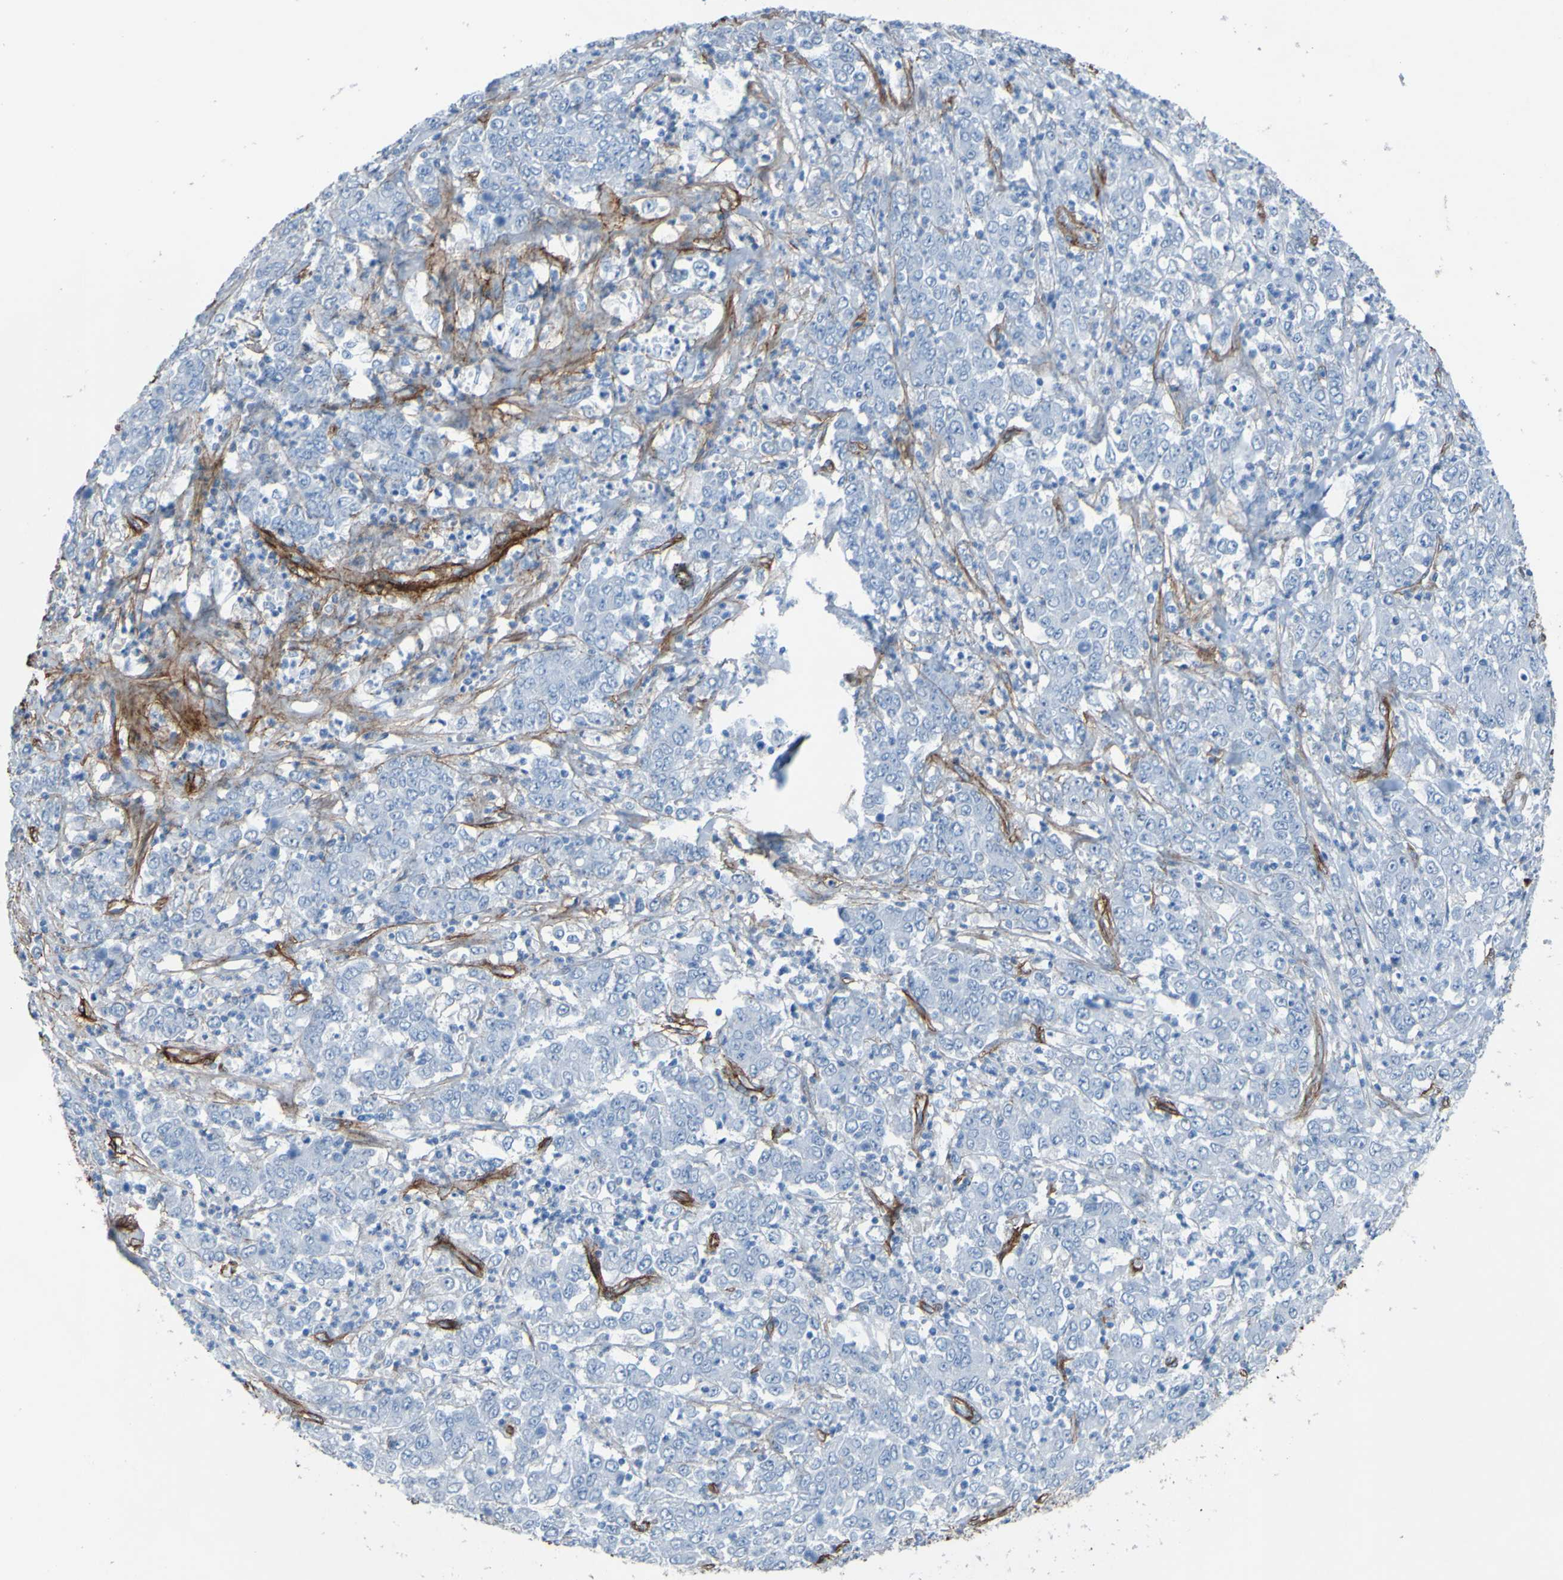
{"staining": {"intensity": "negative", "quantity": "none", "location": "none"}, "tissue": "stomach cancer", "cell_type": "Tumor cells", "image_type": "cancer", "snomed": [{"axis": "morphology", "description": "Adenocarcinoma, NOS"}, {"axis": "topography", "description": "Stomach, lower"}], "caption": "Immunohistochemistry (IHC) histopathology image of neoplastic tissue: human stomach cancer stained with DAB reveals no significant protein expression in tumor cells.", "gene": "COL4A2", "patient": {"sex": "female", "age": 71}}